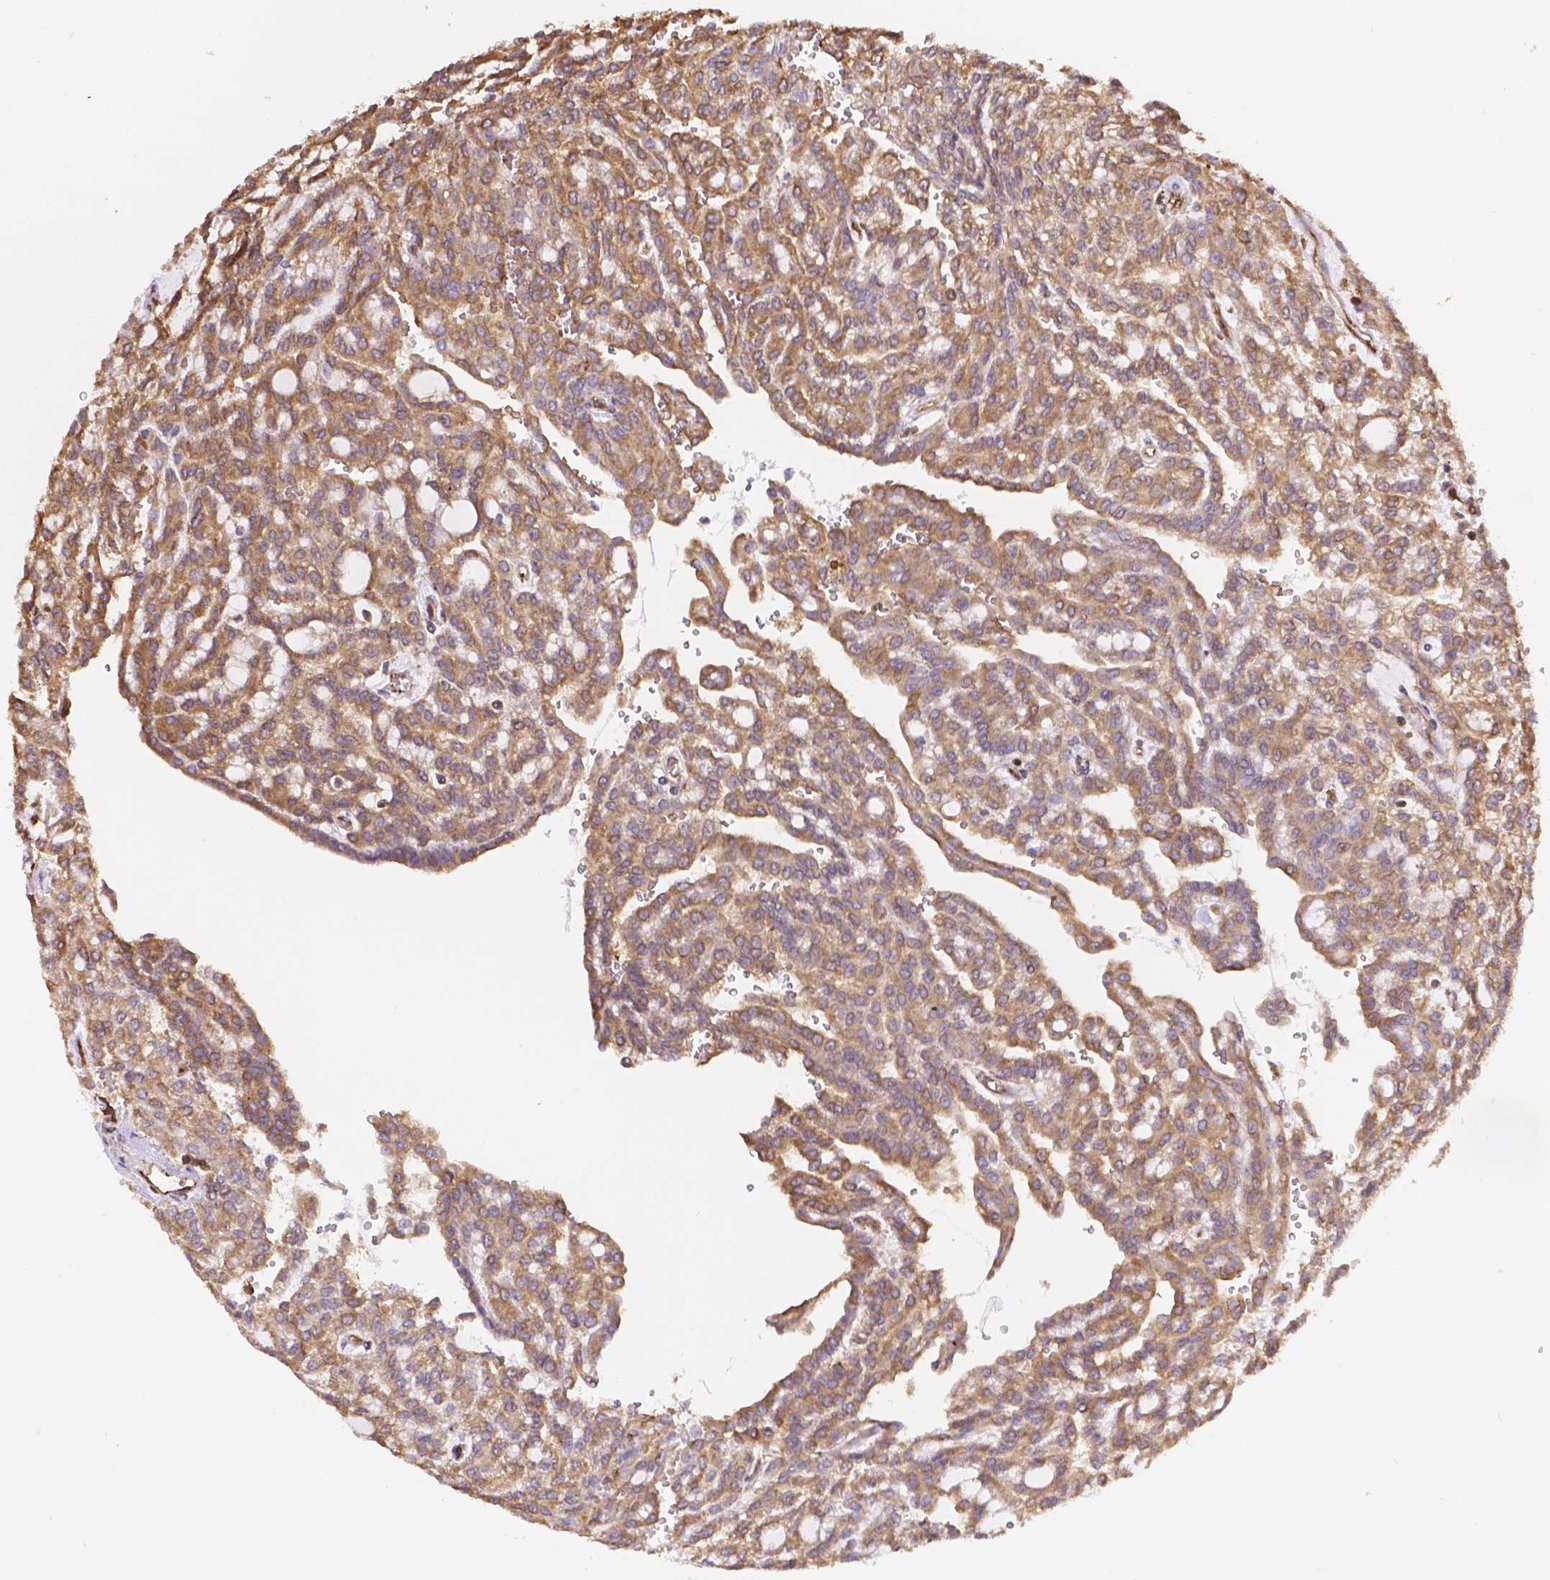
{"staining": {"intensity": "moderate", "quantity": ">75%", "location": "cytoplasmic/membranous"}, "tissue": "renal cancer", "cell_type": "Tumor cells", "image_type": "cancer", "snomed": [{"axis": "morphology", "description": "Adenocarcinoma, NOS"}, {"axis": "topography", "description": "Kidney"}], "caption": "Brown immunohistochemical staining in human adenocarcinoma (renal) demonstrates moderate cytoplasmic/membranous expression in approximately >75% of tumor cells.", "gene": "DMWD", "patient": {"sex": "male", "age": 63}}